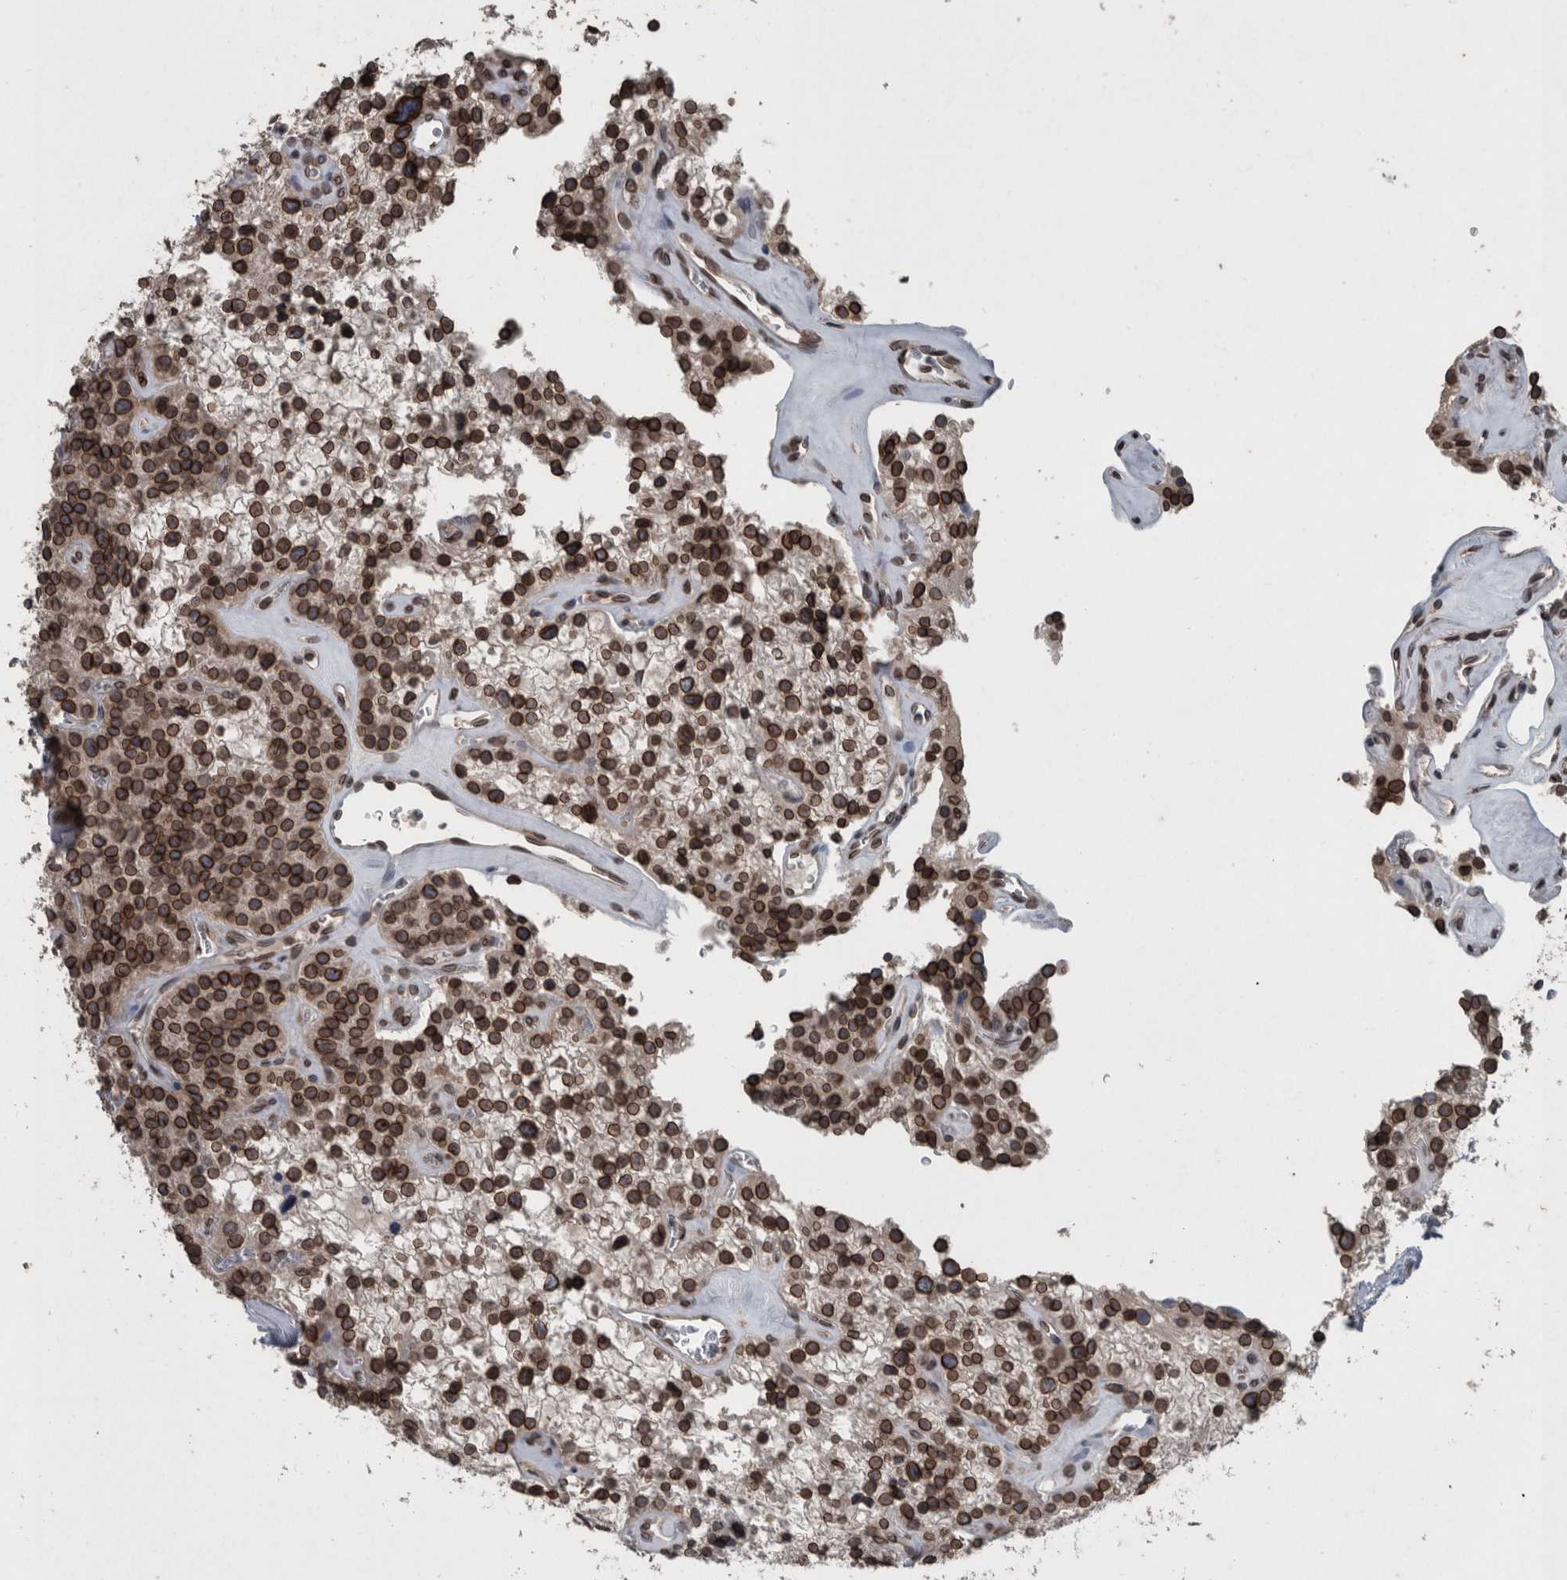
{"staining": {"intensity": "strong", "quantity": ">75%", "location": "cytoplasmic/membranous,nuclear"}, "tissue": "parathyroid gland", "cell_type": "Glandular cells", "image_type": "normal", "snomed": [{"axis": "morphology", "description": "Normal tissue, NOS"}, {"axis": "topography", "description": "Parathyroid gland"}], "caption": "Immunohistochemistry (IHC) photomicrograph of unremarkable human parathyroid gland stained for a protein (brown), which displays high levels of strong cytoplasmic/membranous,nuclear expression in about >75% of glandular cells.", "gene": "RANBP2", "patient": {"sex": "female", "age": 64}}